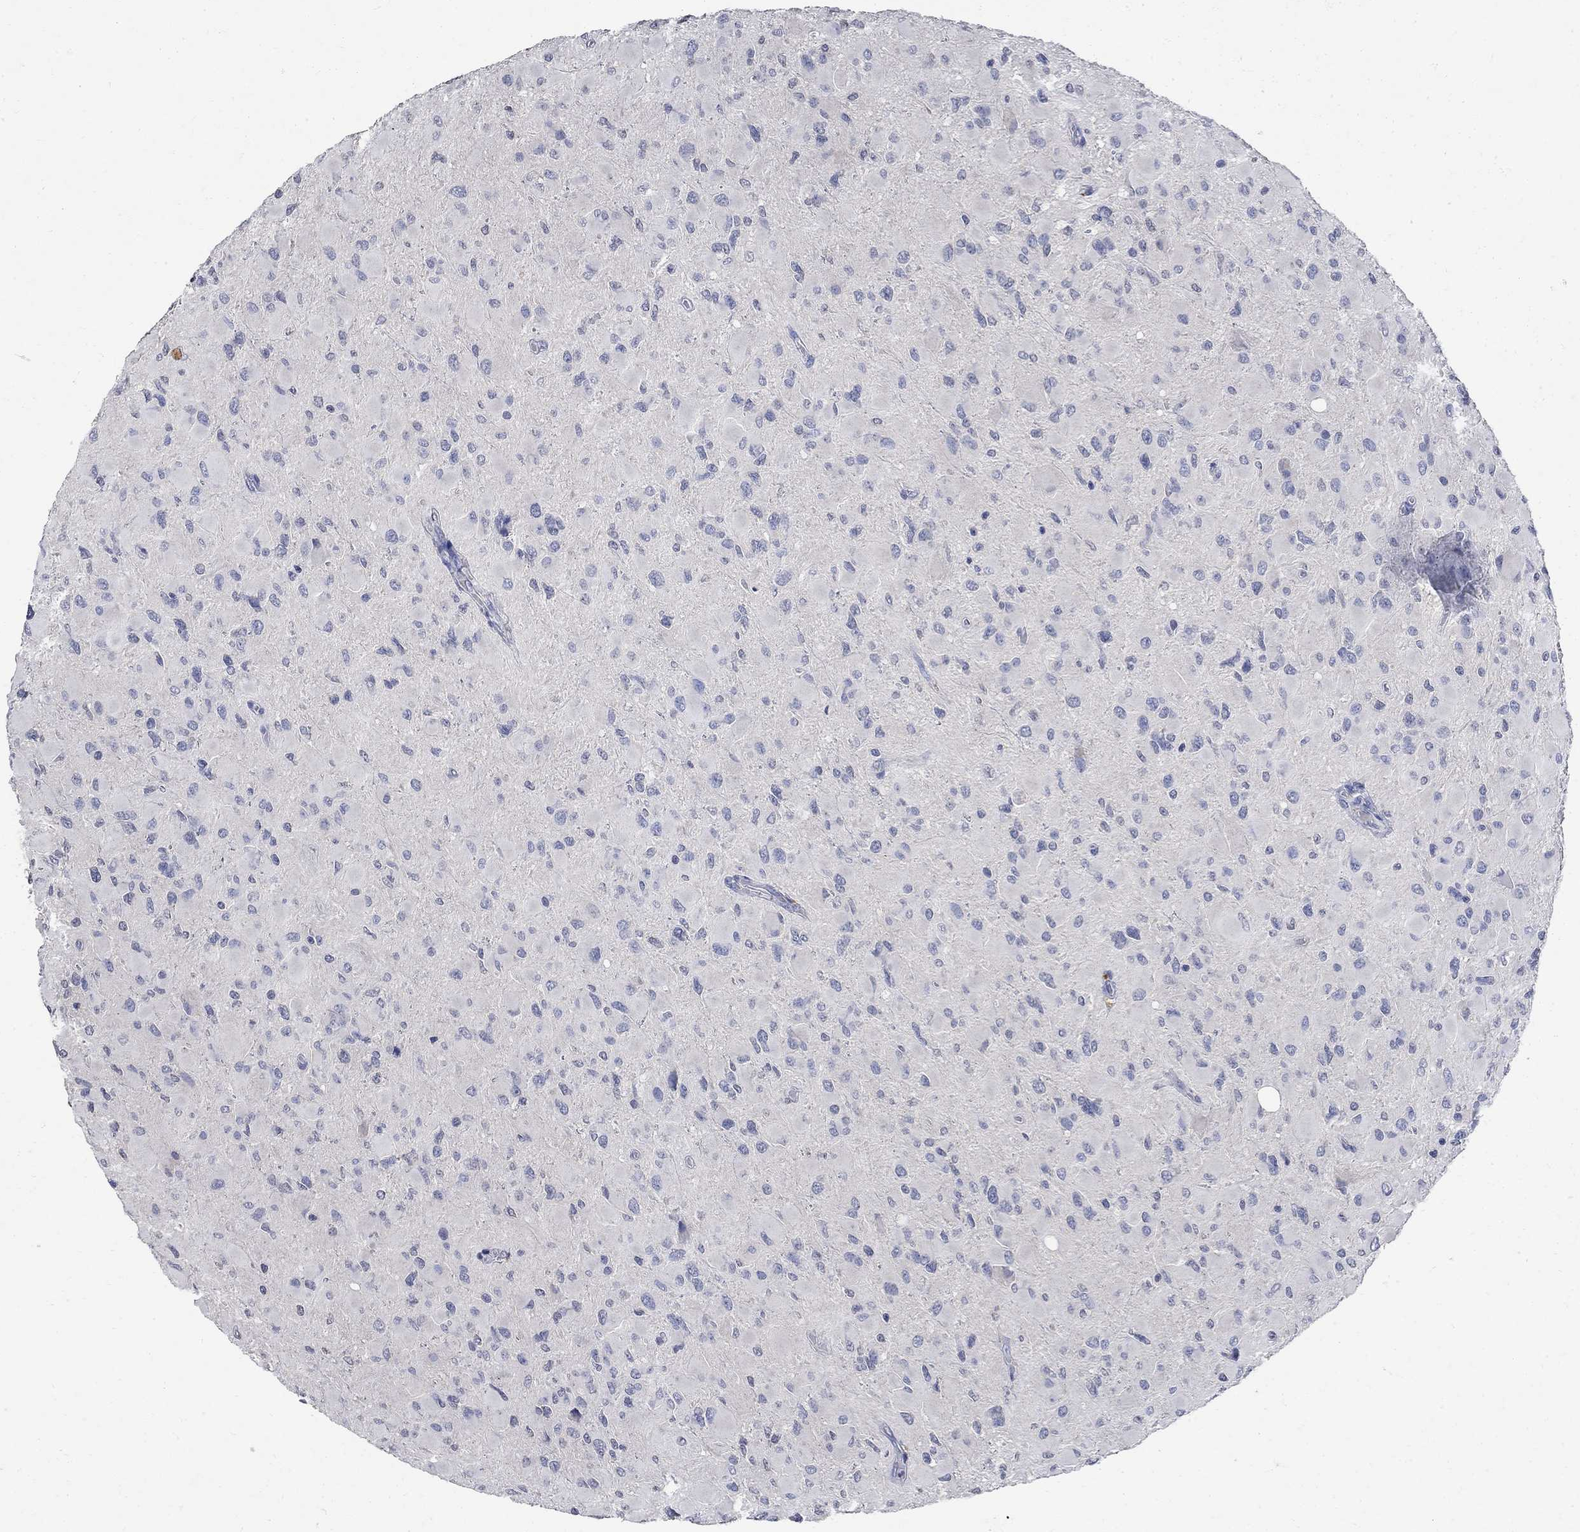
{"staining": {"intensity": "negative", "quantity": "none", "location": "none"}, "tissue": "glioma", "cell_type": "Tumor cells", "image_type": "cancer", "snomed": [{"axis": "morphology", "description": "Glioma, malignant, High grade"}, {"axis": "topography", "description": "Cerebral cortex"}], "caption": "DAB (3,3'-diaminobenzidine) immunohistochemical staining of human glioma demonstrates no significant positivity in tumor cells.", "gene": "TMEM169", "patient": {"sex": "female", "age": 36}}